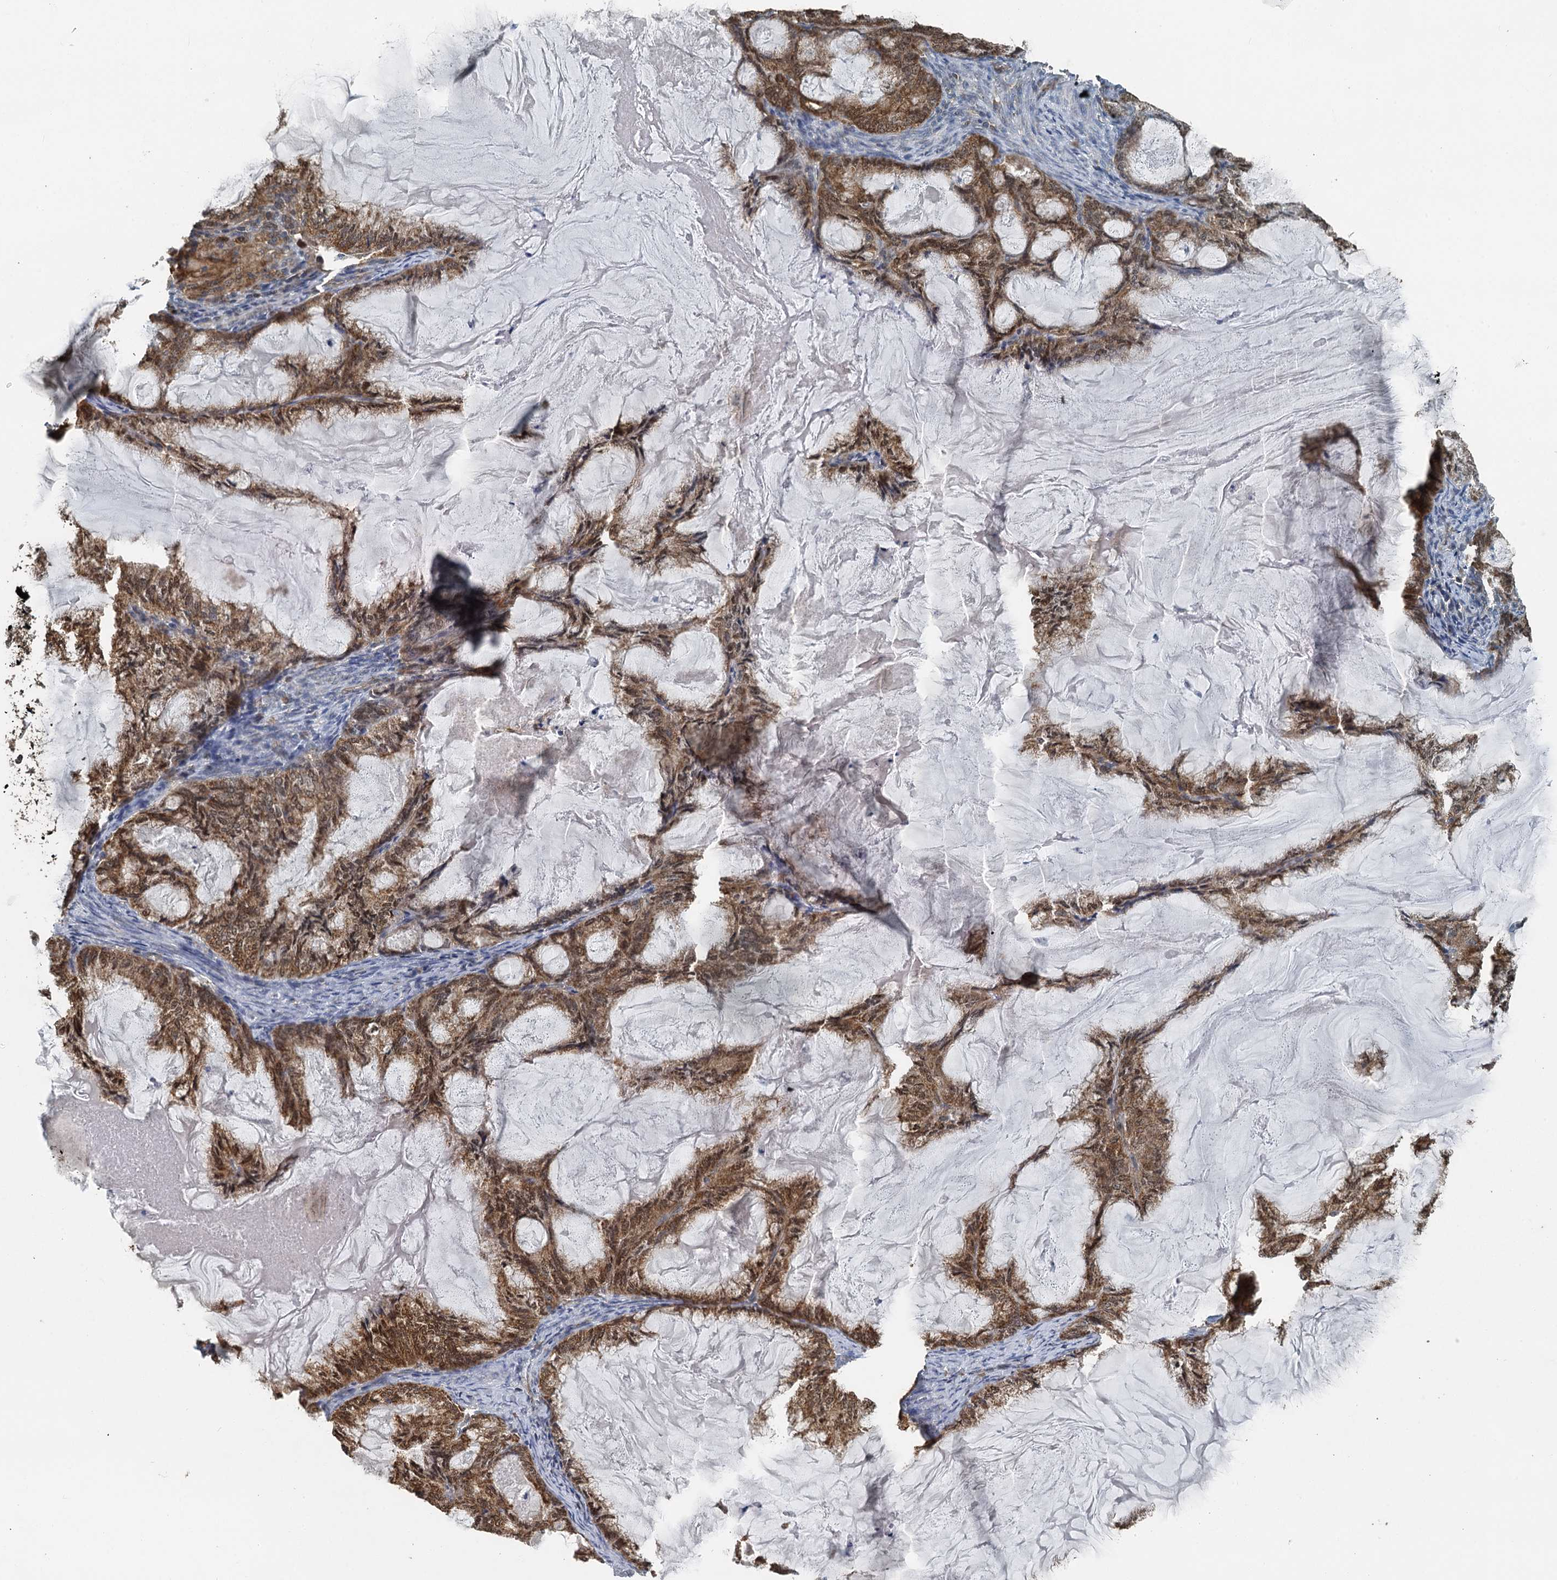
{"staining": {"intensity": "strong", "quantity": ">75%", "location": "cytoplasmic/membranous"}, "tissue": "endometrial cancer", "cell_type": "Tumor cells", "image_type": "cancer", "snomed": [{"axis": "morphology", "description": "Adenocarcinoma, NOS"}, {"axis": "topography", "description": "Endometrium"}], "caption": "Adenocarcinoma (endometrial) stained with immunohistochemistry reveals strong cytoplasmic/membranous staining in about >75% of tumor cells.", "gene": "GPI", "patient": {"sex": "female", "age": 86}}